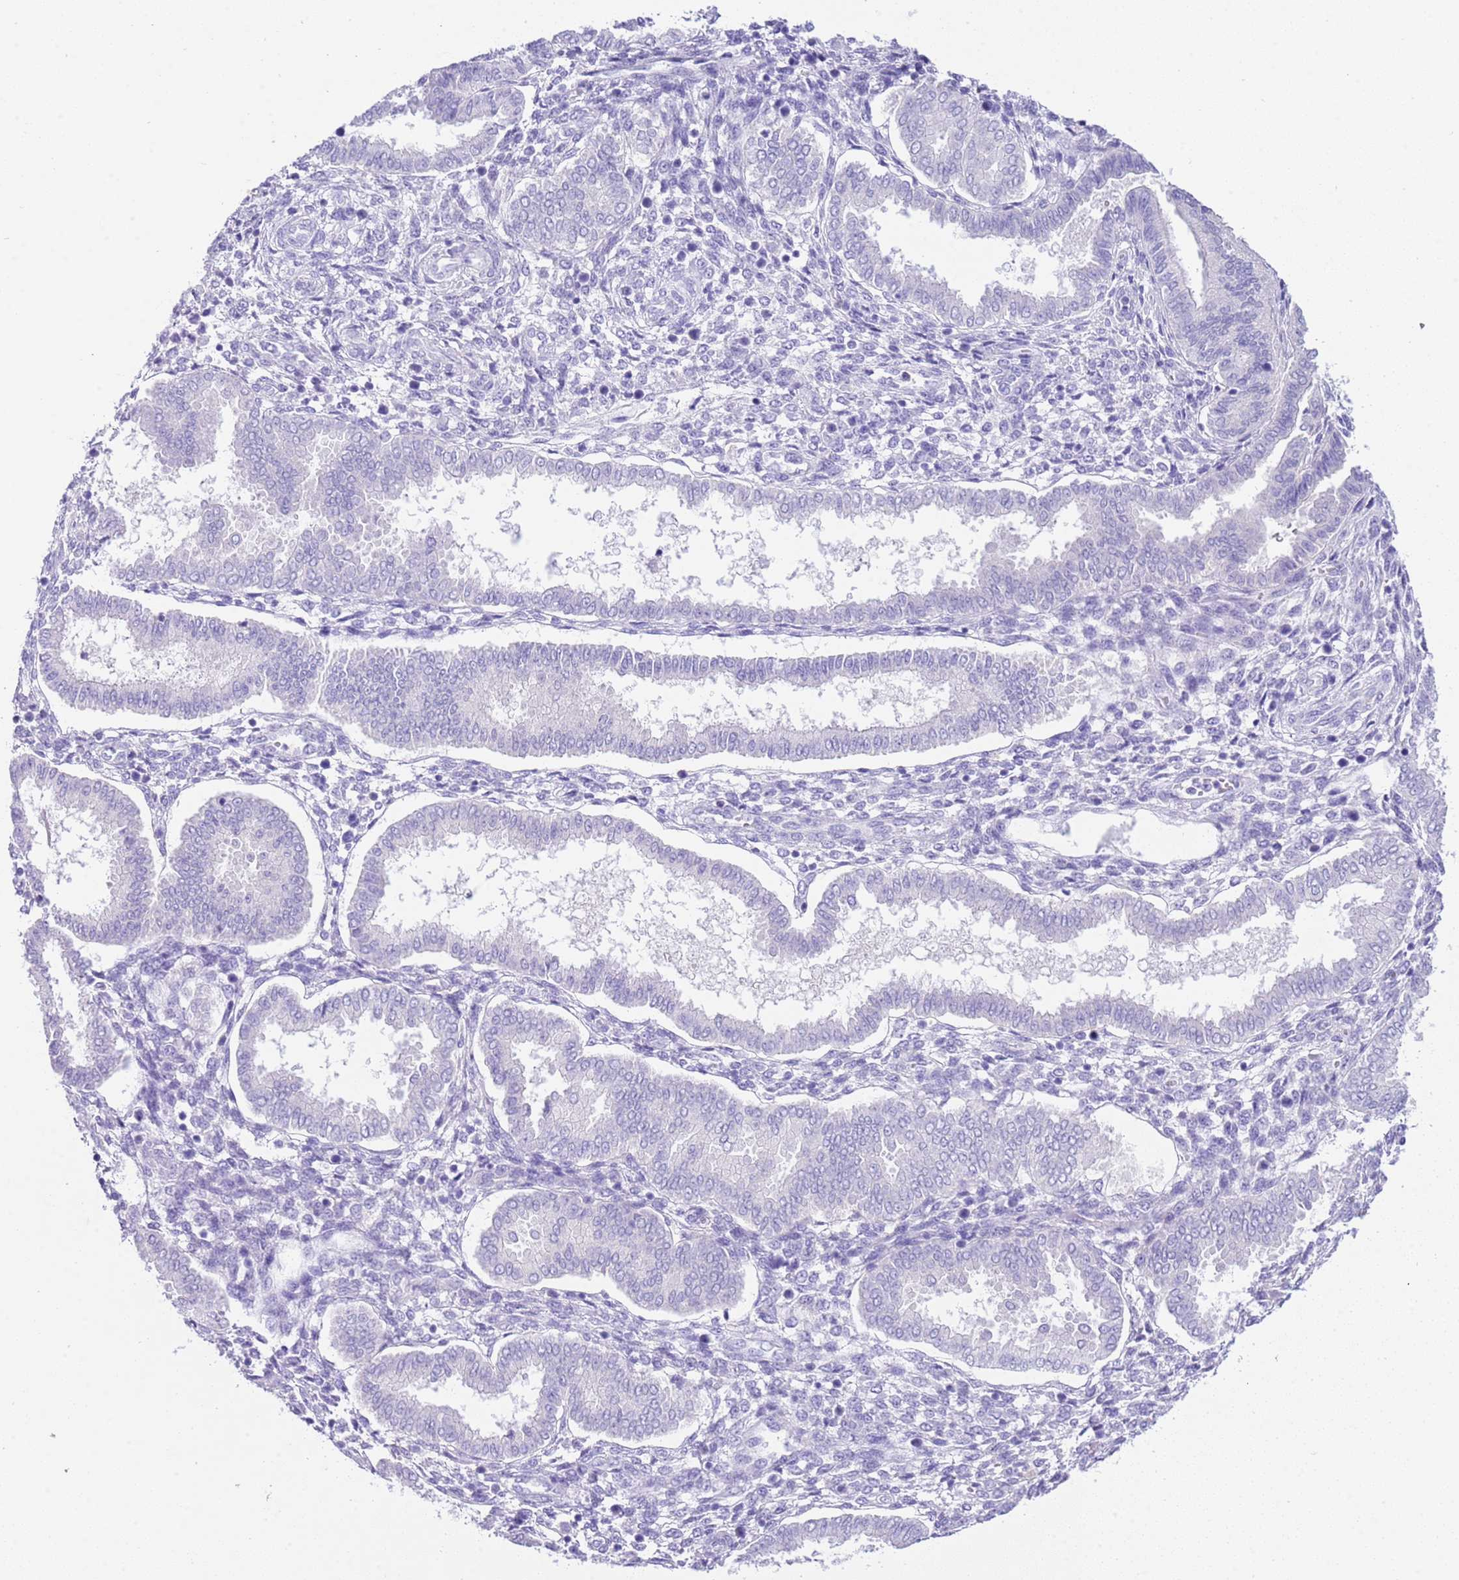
{"staining": {"intensity": "negative", "quantity": "none", "location": "none"}, "tissue": "endometrium", "cell_type": "Cells in endometrial stroma", "image_type": "normal", "snomed": [{"axis": "morphology", "description": "Normal tissue, NOS"}, {"axis": "topography", "description": "Endometrium"}], "caption": "A high-resolution image shows IHC staining of normal endometrium, which reveals no significant positivity in cells in endometrial stroma.", "gene": "CPB1", "patient": {"sex": "female", "age": 24}}